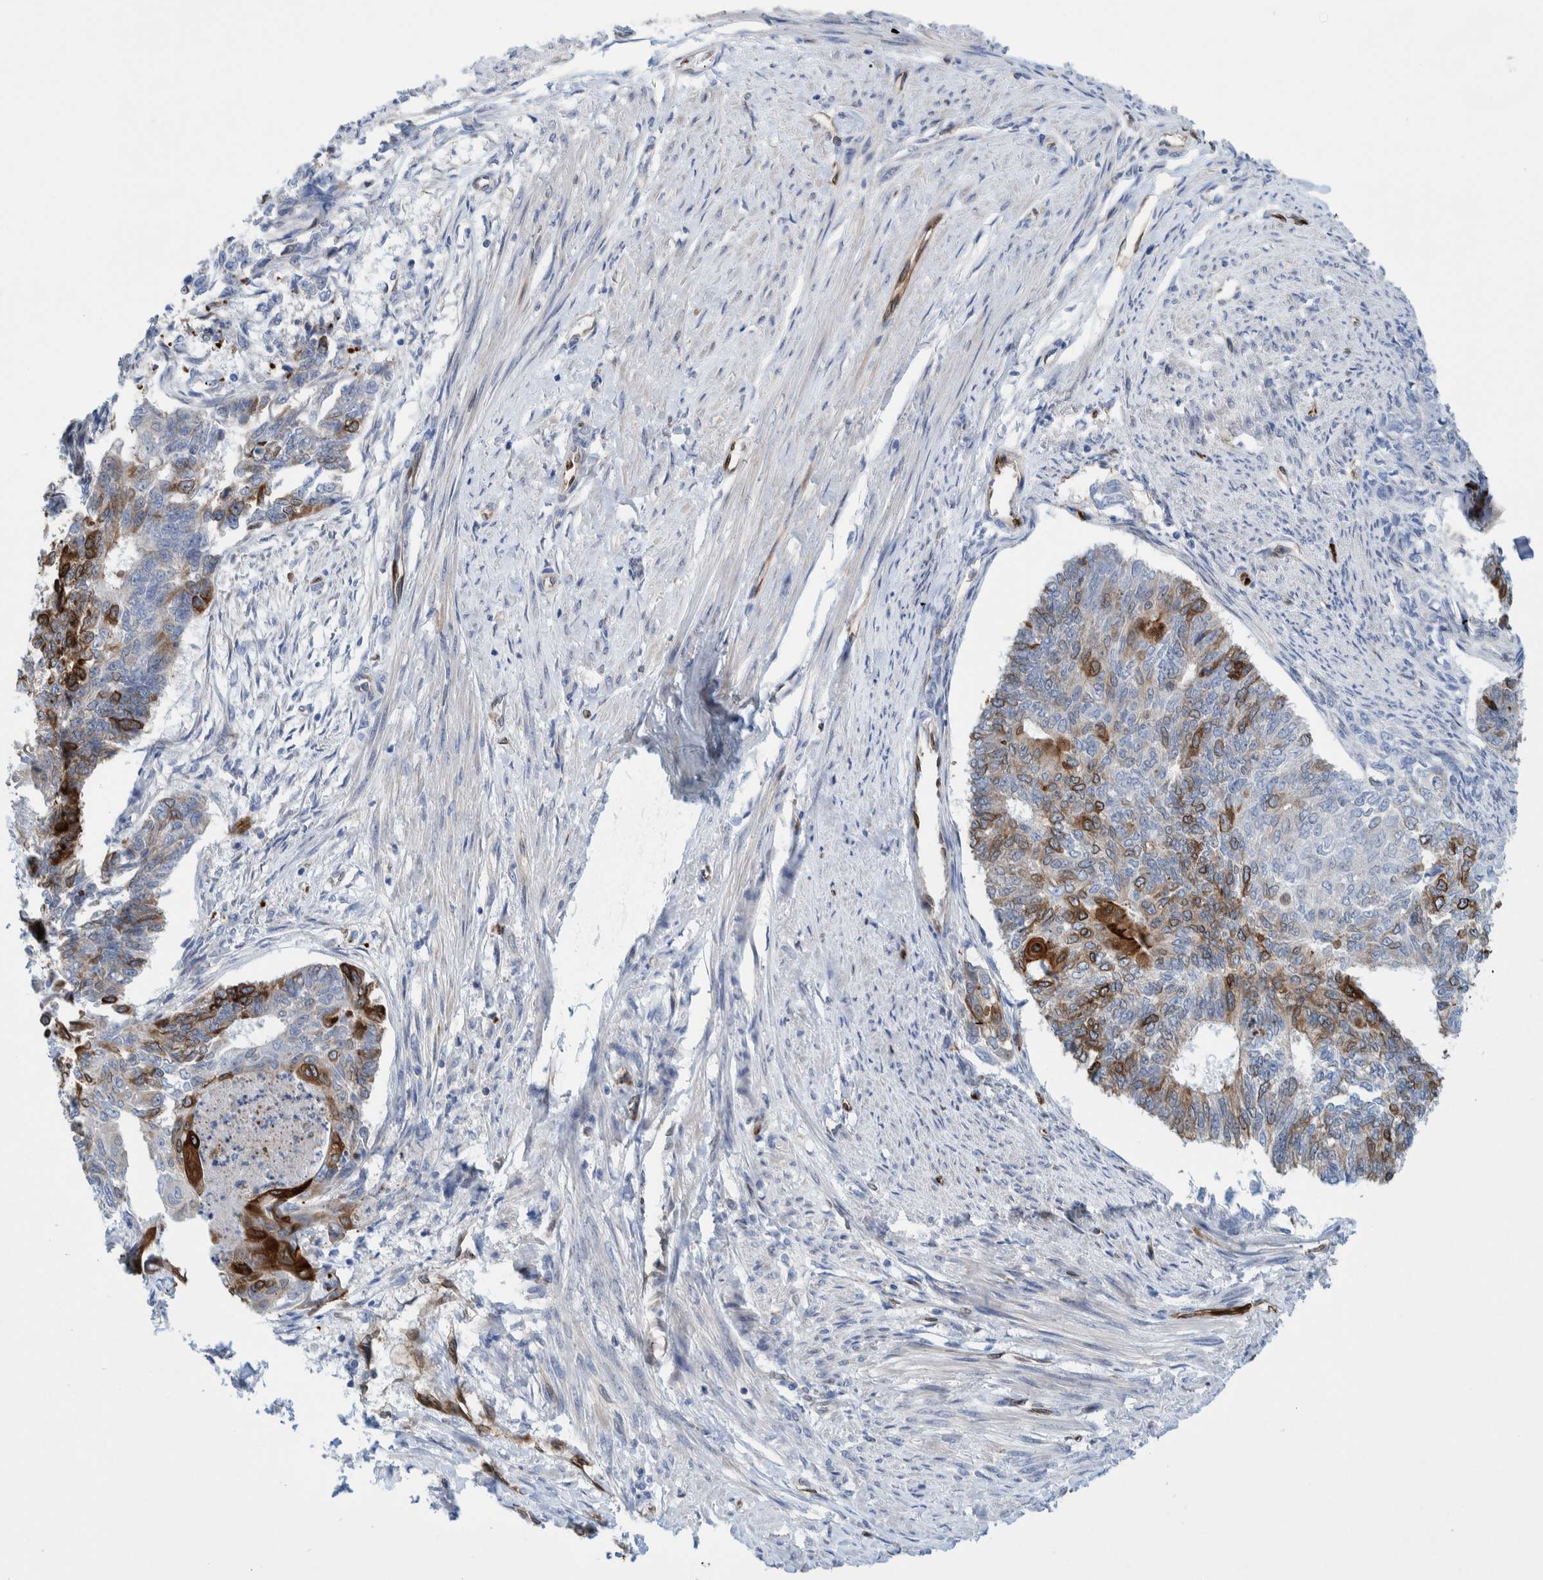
{"staining": {"intensity": "moderate", "quantity": "<25%", "location": "cytoplasmic/membranous"}, "tissue": "endometrial cancer", "cell_type": "Tumor cells", "image_type": "cancer", "snomed": [{"axis": "morphology", "description": "Adenocarcinoma, NOS"}, {"axis": "topography", "description": "Endometrium"}], "caption": "This is an image of immunohistochemistry staining of endometrial cancer (adenocarcinoma), which shows moderate positivity in the cytoplasmic/membranous of tumor cells.", "gene": "THEM6", "patient": {"sex": "female", "age": 32}}